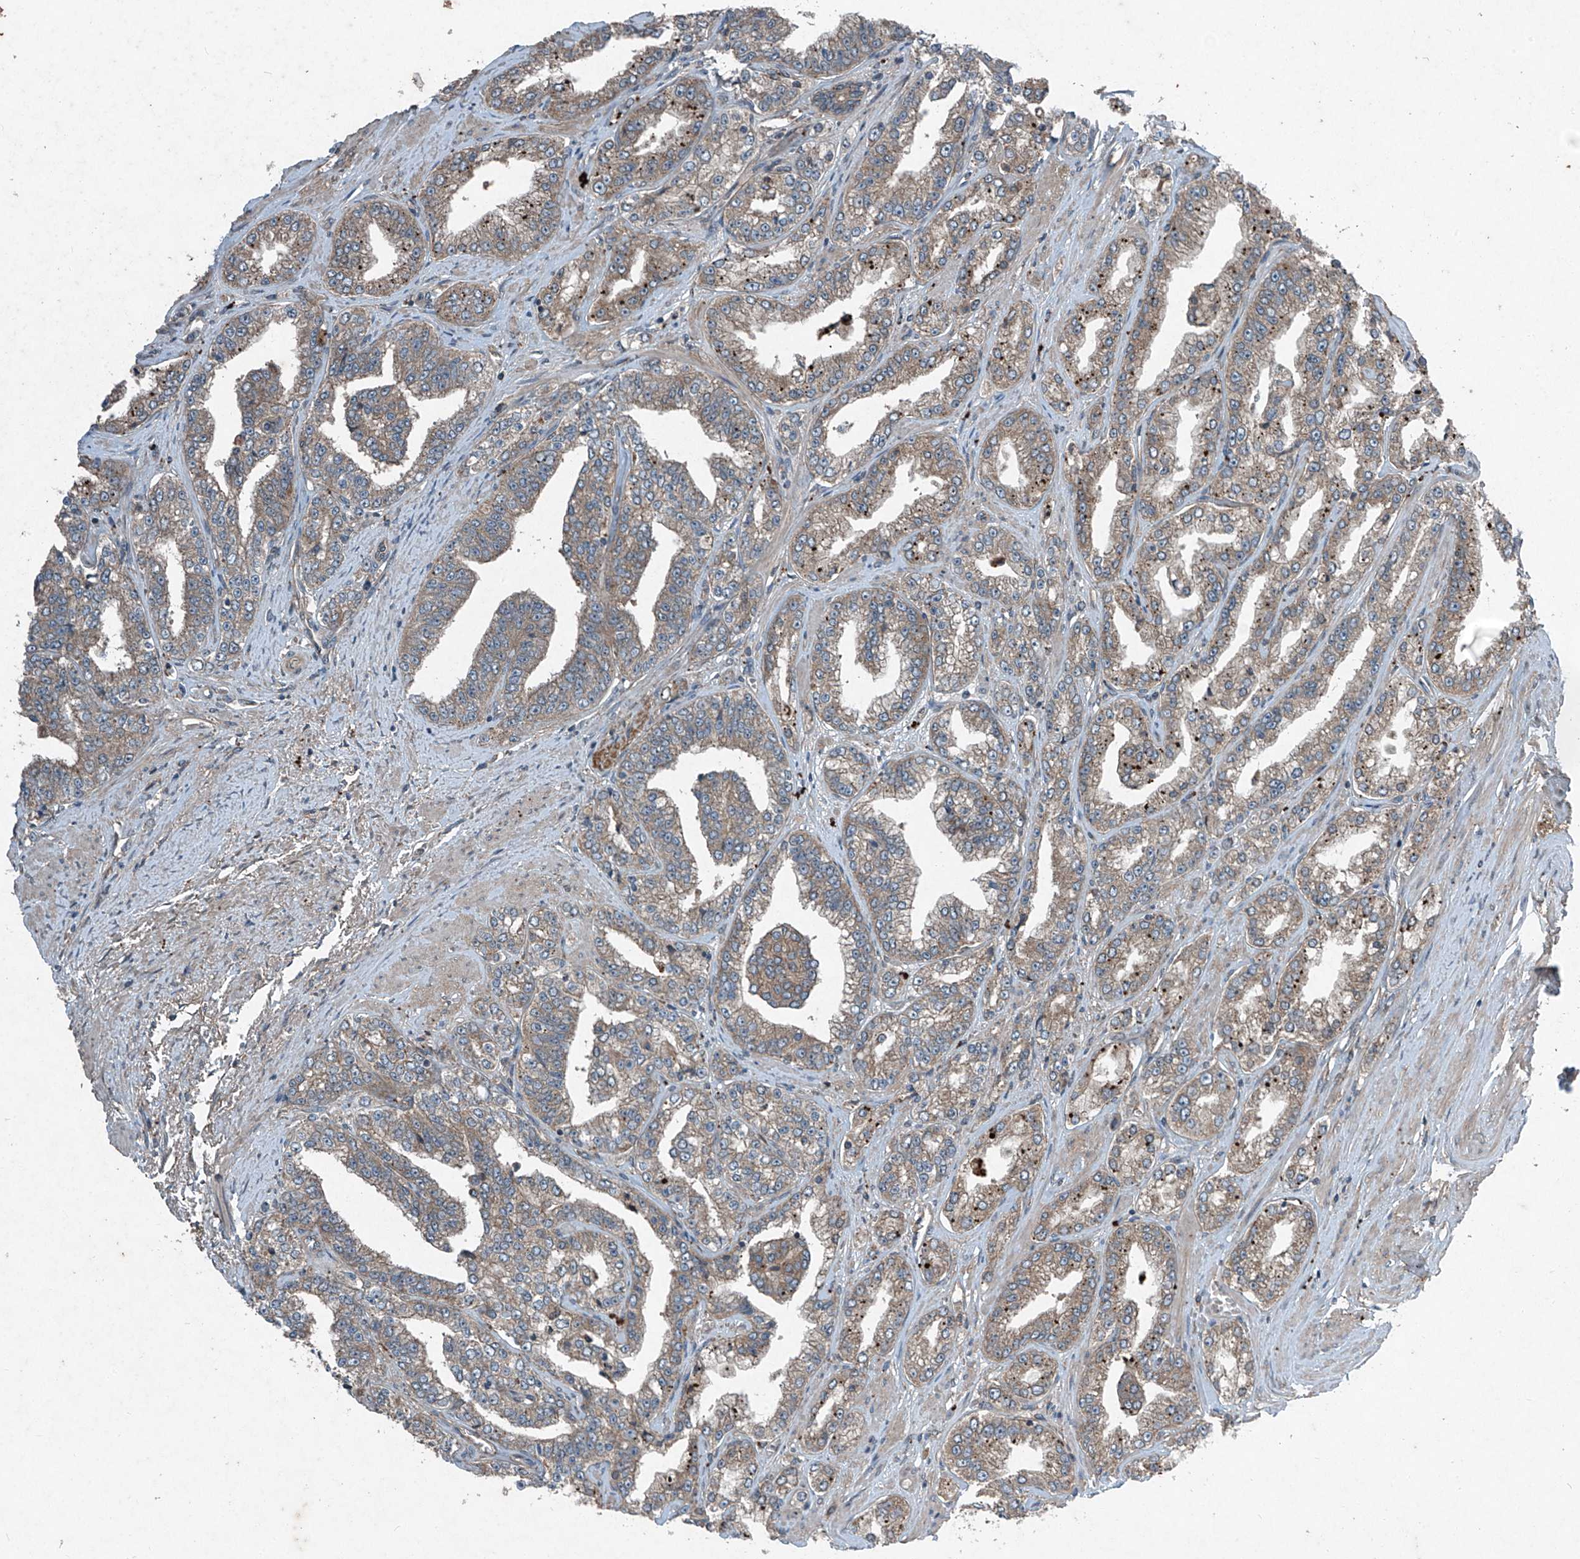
{"staining": {"intensity": "moderate", "quantity": ">75%", "location": "cytoplasmic/membranous"}, "tissue": "prostate cancer", "cell_type": "Tumor cells", "image_type": "cancer", "snomed": [{"axis": "morphology", "description": "Adenocarcinoma, High grade"}, {"axis": "topography", "description": "Prostate"}], "caption": "Tumor cells show medium levels of moderate cytoplasmic/membranous staining in about >75% of cells in prostate cancer (high-grade adenocarcinoma).", "gene": "FOXRED2", "patient": {"sex": "male", "age": 71}}